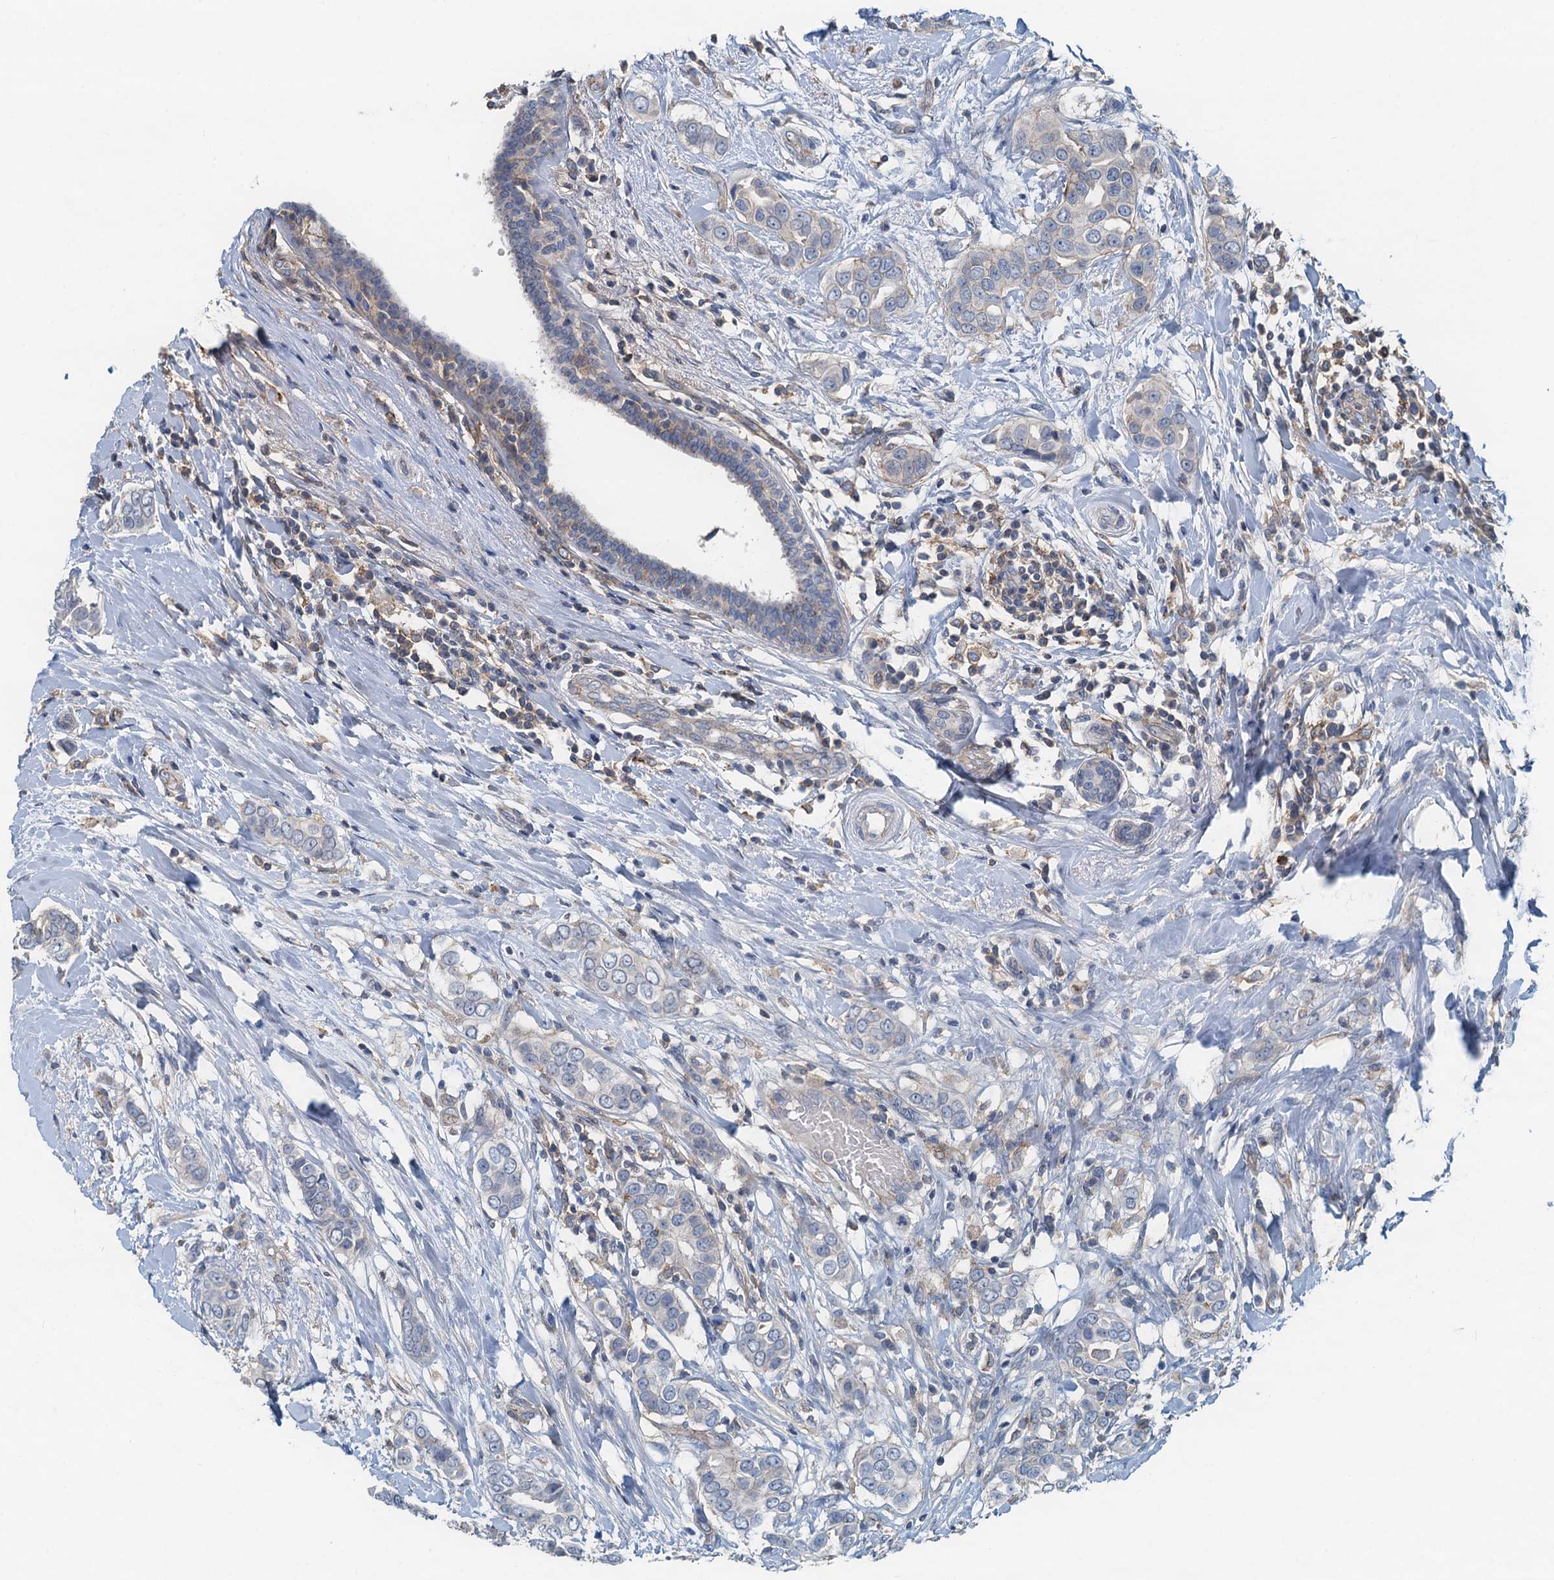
{"staining": {"intensity": "negative", "quantity": "none", "location": "none"}, "tissue": "breast cancer", "cell_type": "Tumor cells", "image_type": "cancer", "snomed": [{"axis": "morphology", "description": "Lobular carcinoma"}, {"axis": "topography", "description": "Breast"}], "caption": "The image displays no significant staining in tumor cells of lobular carcinoma (breast). Nuclei are stained in blue.", "gene": "THAP10", "patient": {"sex": "female", "age": 51}}